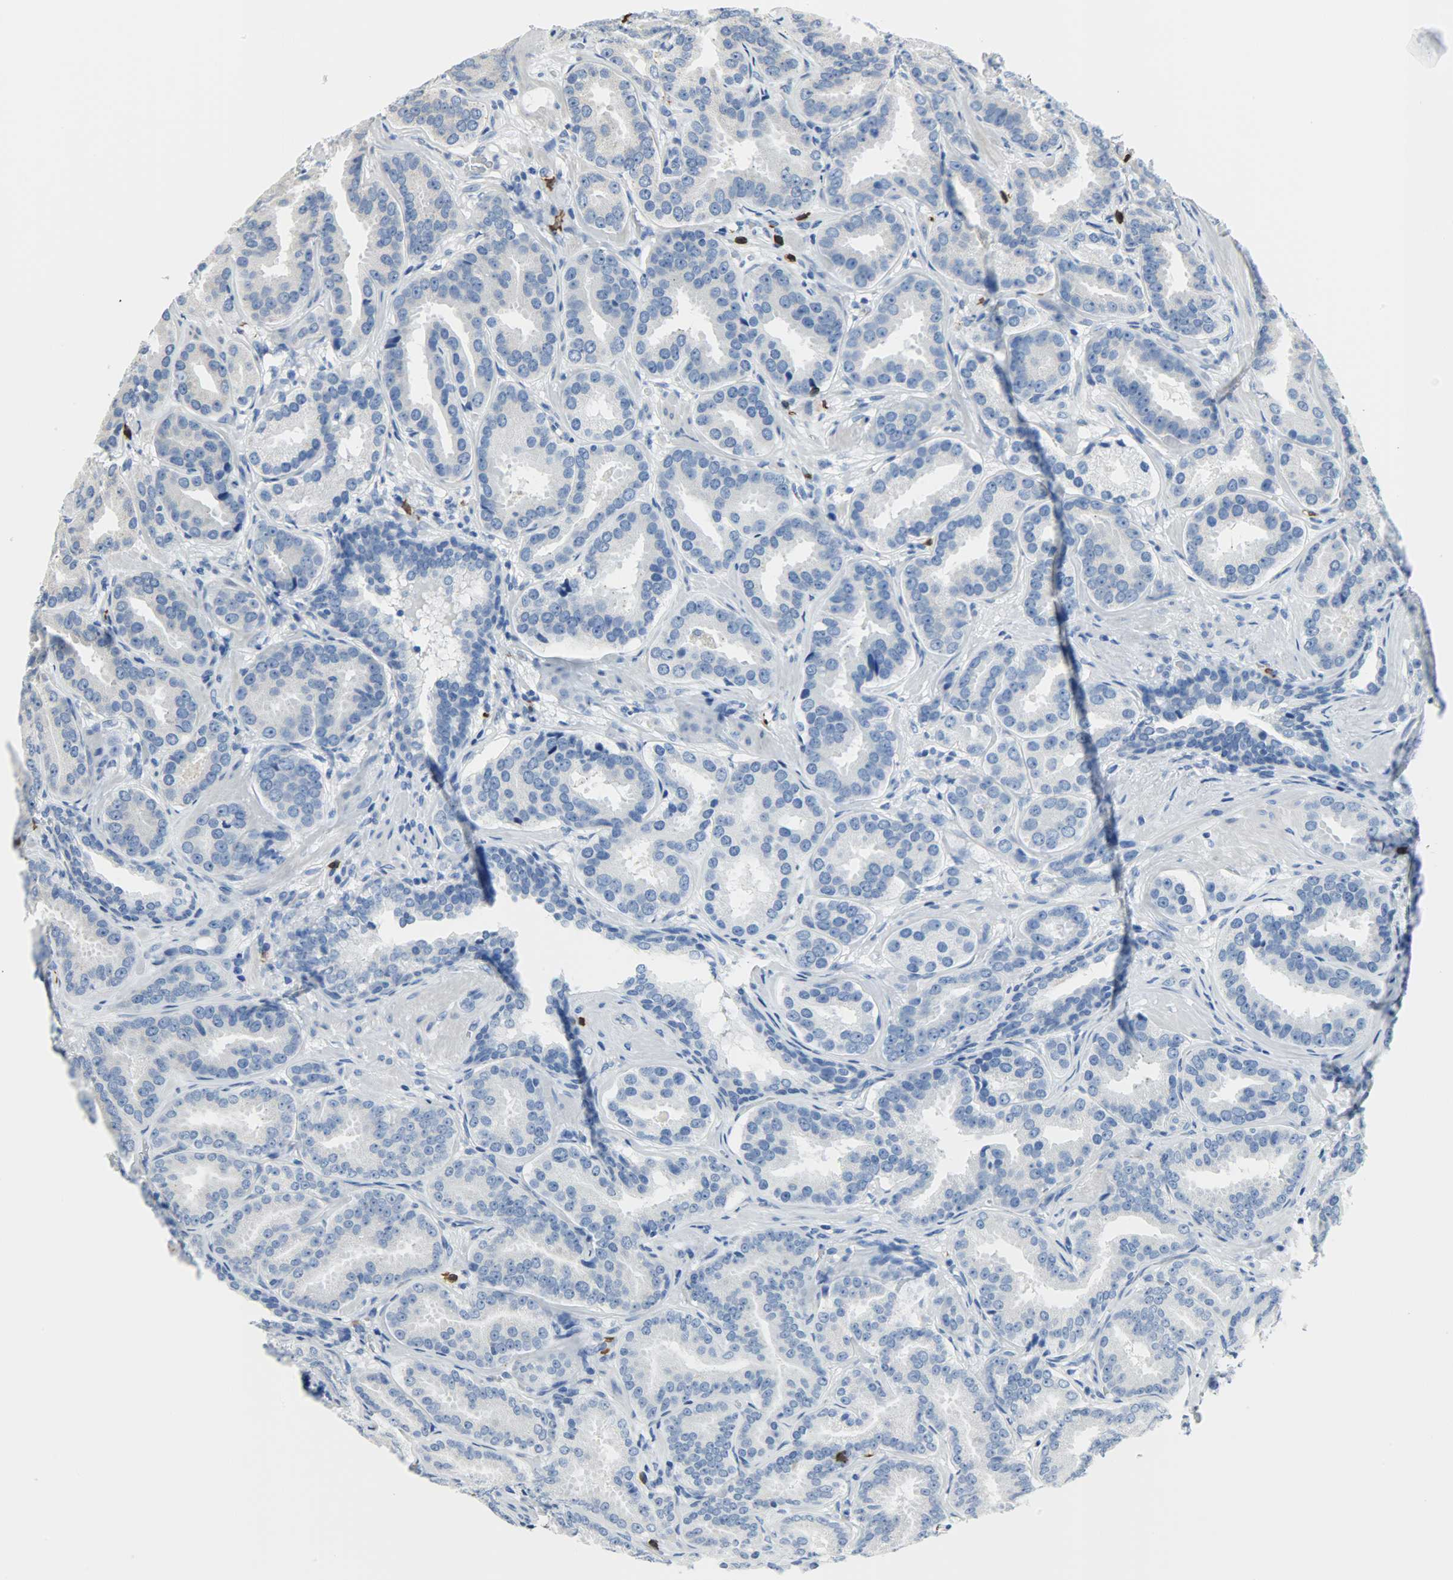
{"staining": {"intensity": "negative", "quantity": "none", "location": "none"}, "tissue": "prostate cancer", "cell_type": "Tumor cells", "image_type": "cancer", "snomed": [{"axis": "morphology", "description": "Adenocarcinoma, Low grade"}, {"axis": "topography", "description": "Prostate"}], "caption": "Immunohistochemistry photomicrograph of adenocarcinoma (low-grade) (prostate) stained for a protein (brown), which displays no staining in tumor cells.", "gene": "CEBPE", "patient": {"sex": "male", "age": 59}}